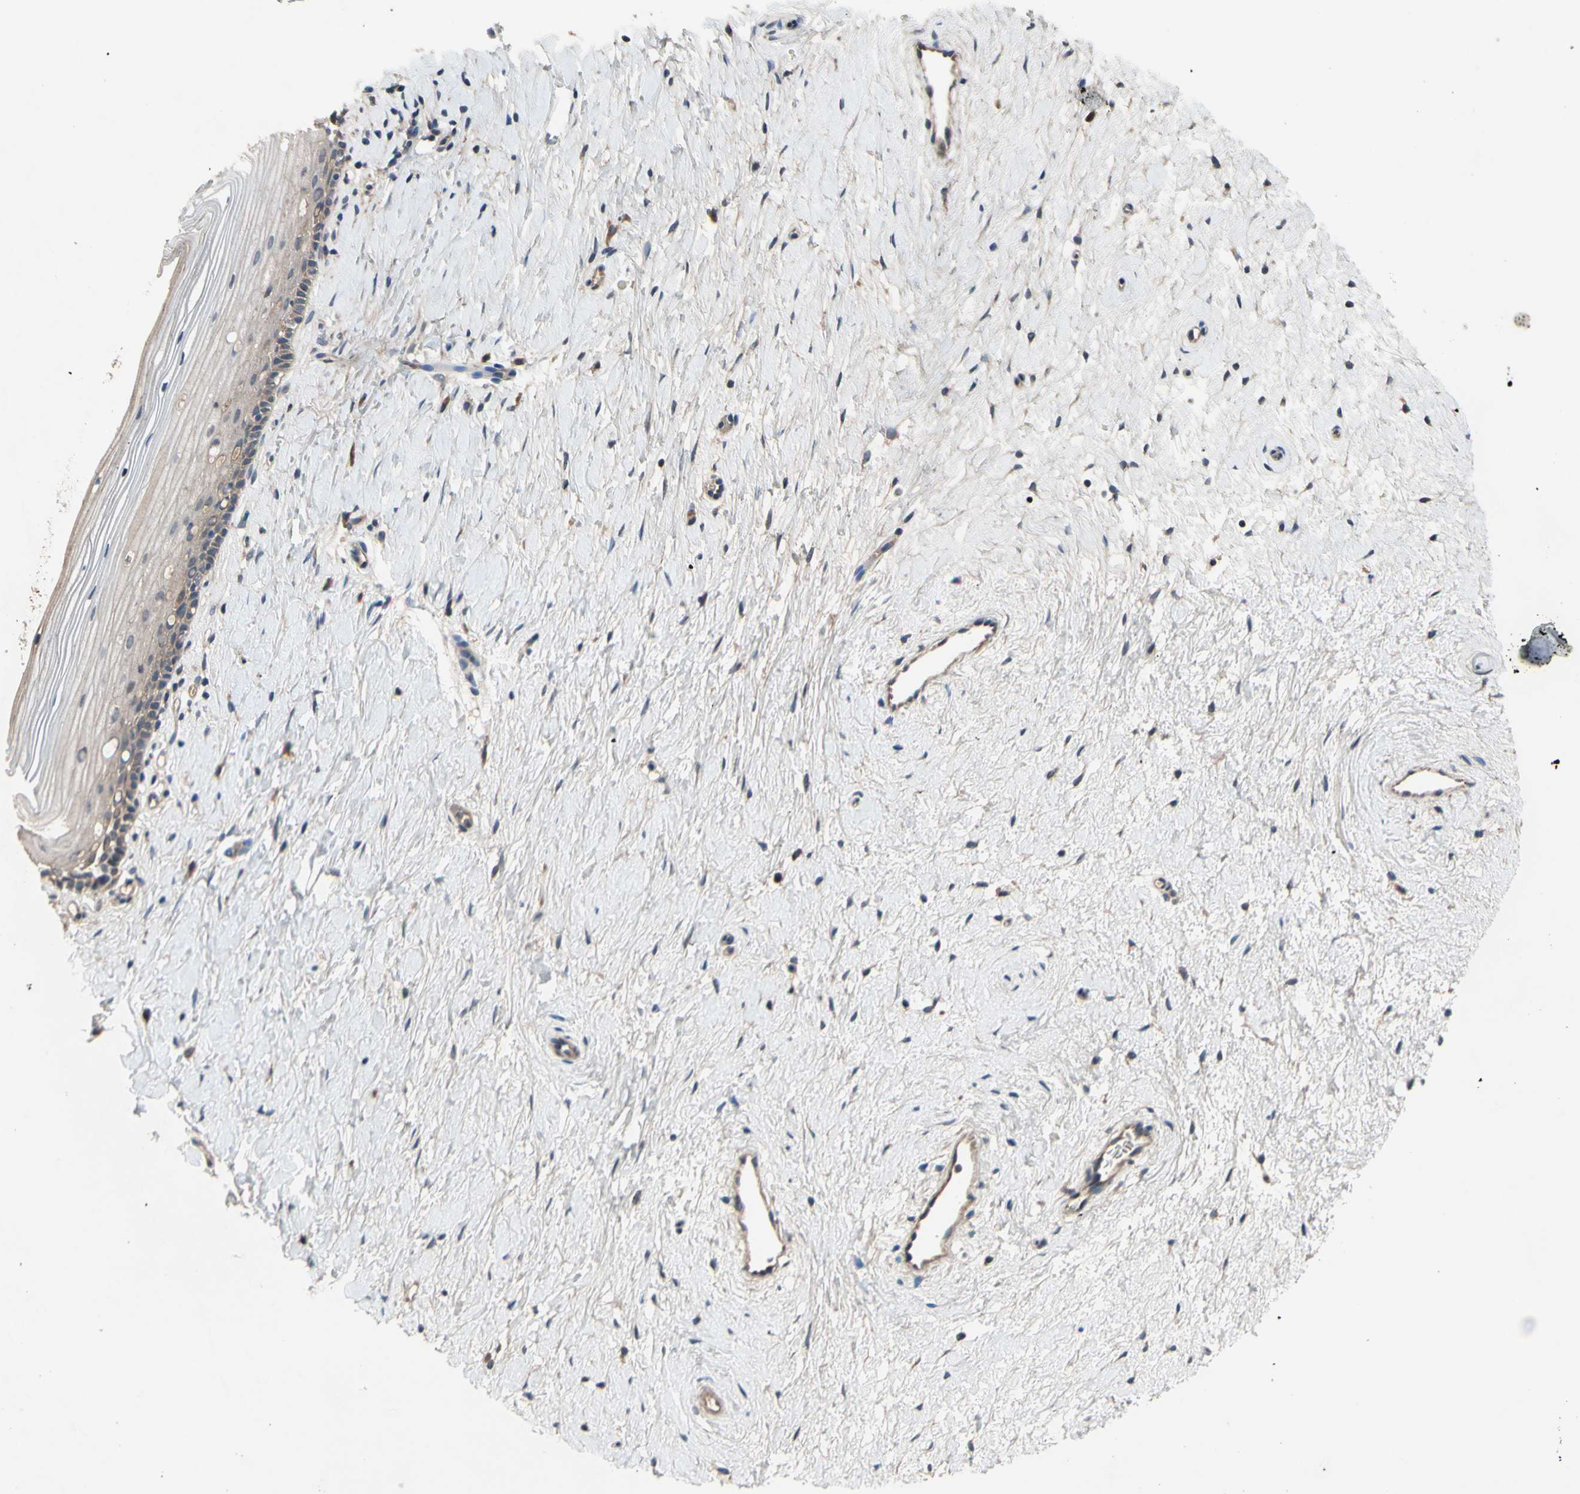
{"staining": {"intensity": "weak", "quantity": ">75%", "location": "cytoplasmic/membranous"}, "tissue": "cervix", "cell_type": "Glandular cells", "image_type": "normal", "snomed": [{"axis": "morphology", "description": "Normal tissue, NOS"}, {"axis": "topography", "description": "Cervix"}], "caption": "The immunohistochemical stain labels weak cytoplasmic/membranous expression in glandular cells of normal cervix.", "gene": "ICAM5", "patient": {"sex": "female", "age": 39}}